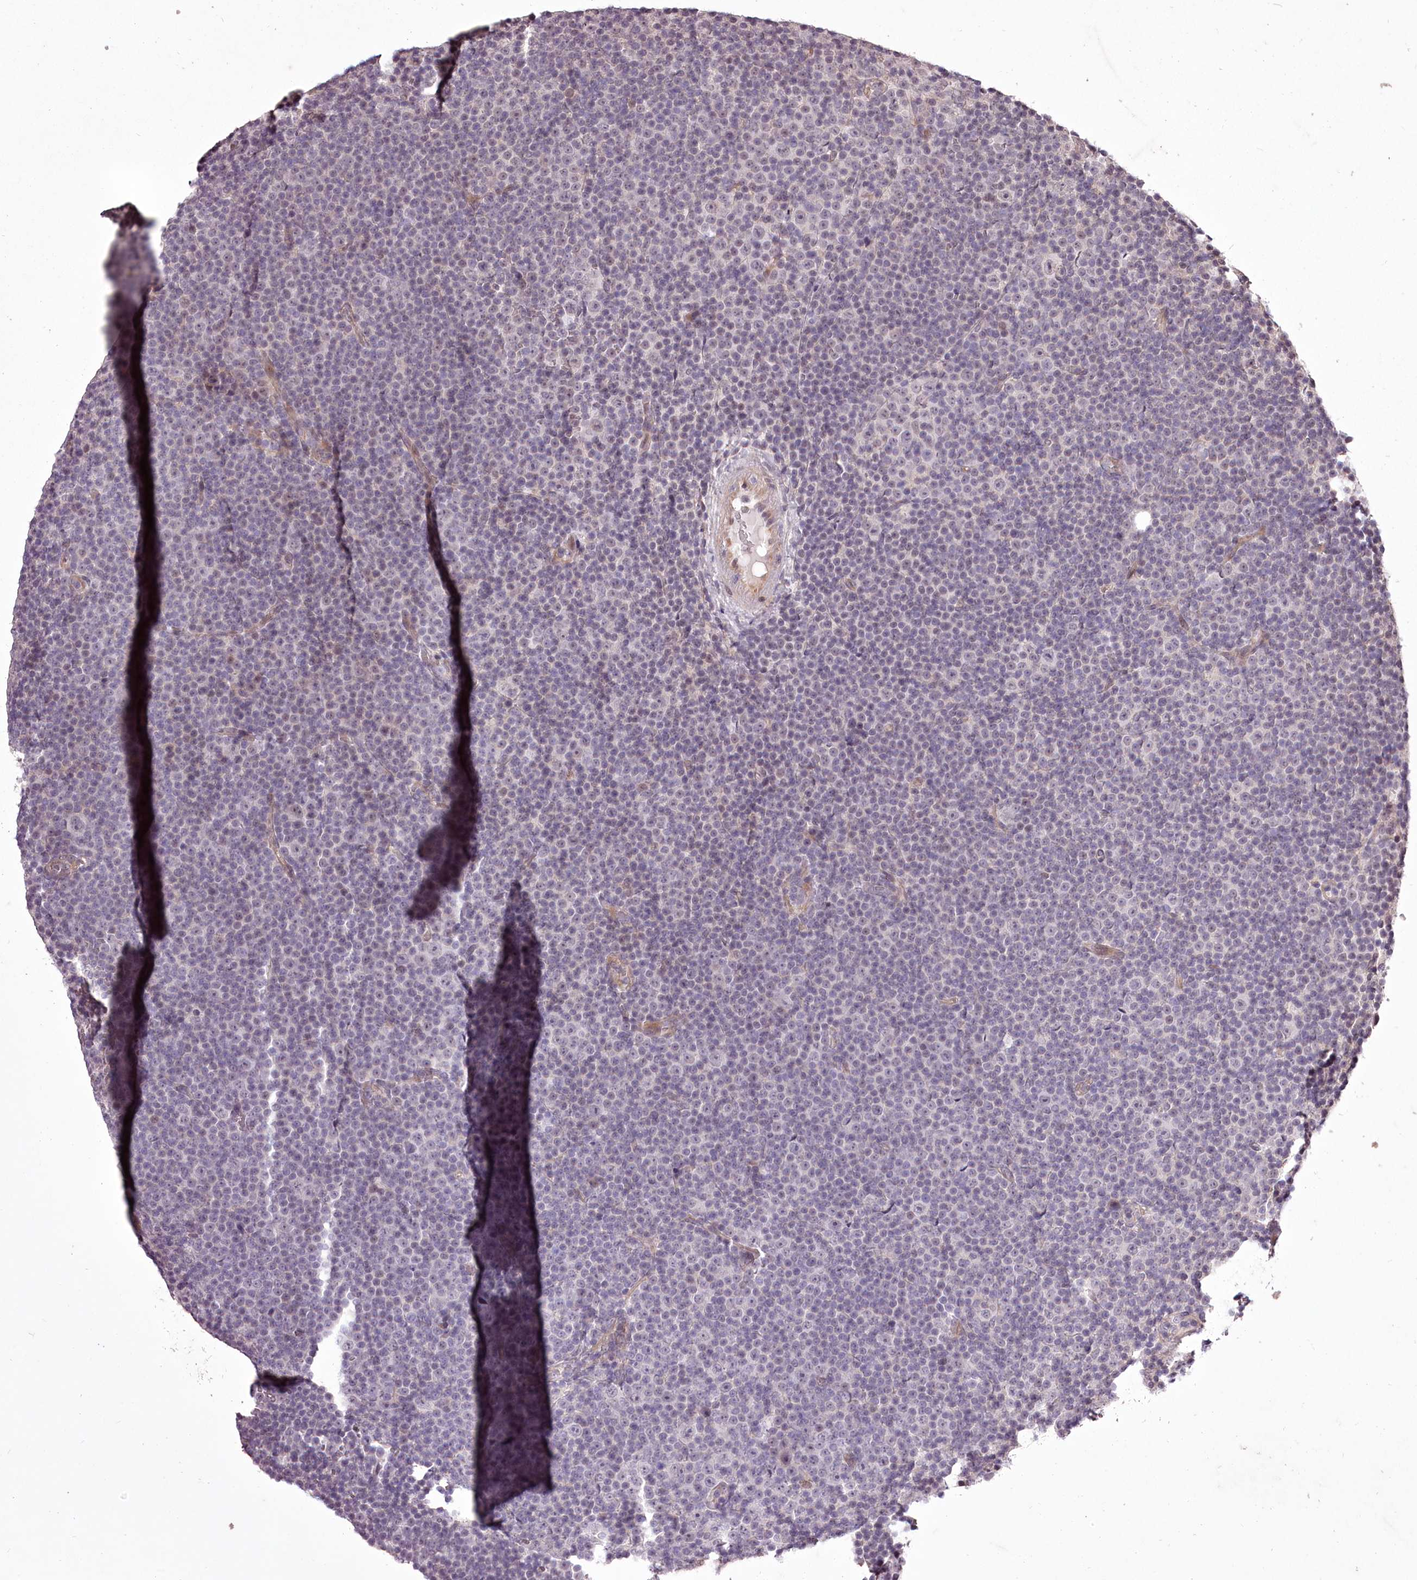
{"staining": {"intensity": "negative", "quantity": "none", "location": "none"}, "tissue": "lymphoma", "cell_type": "Tumor cells", "image_type": "cancer", "snomed": [{"axis": "morphology", "description": "Malignant lymphoma, non-Hodgkin's type, Low grade"}, {"axis": "topography", "description": "Lymph node"}], "caption": "Tumor cells are negative for protein expression in human low-grade malignant lymphoma, non-Hodgkin's type.", "gene": "ADRA1D", "patient": {"sex": "female", "age": 67}}